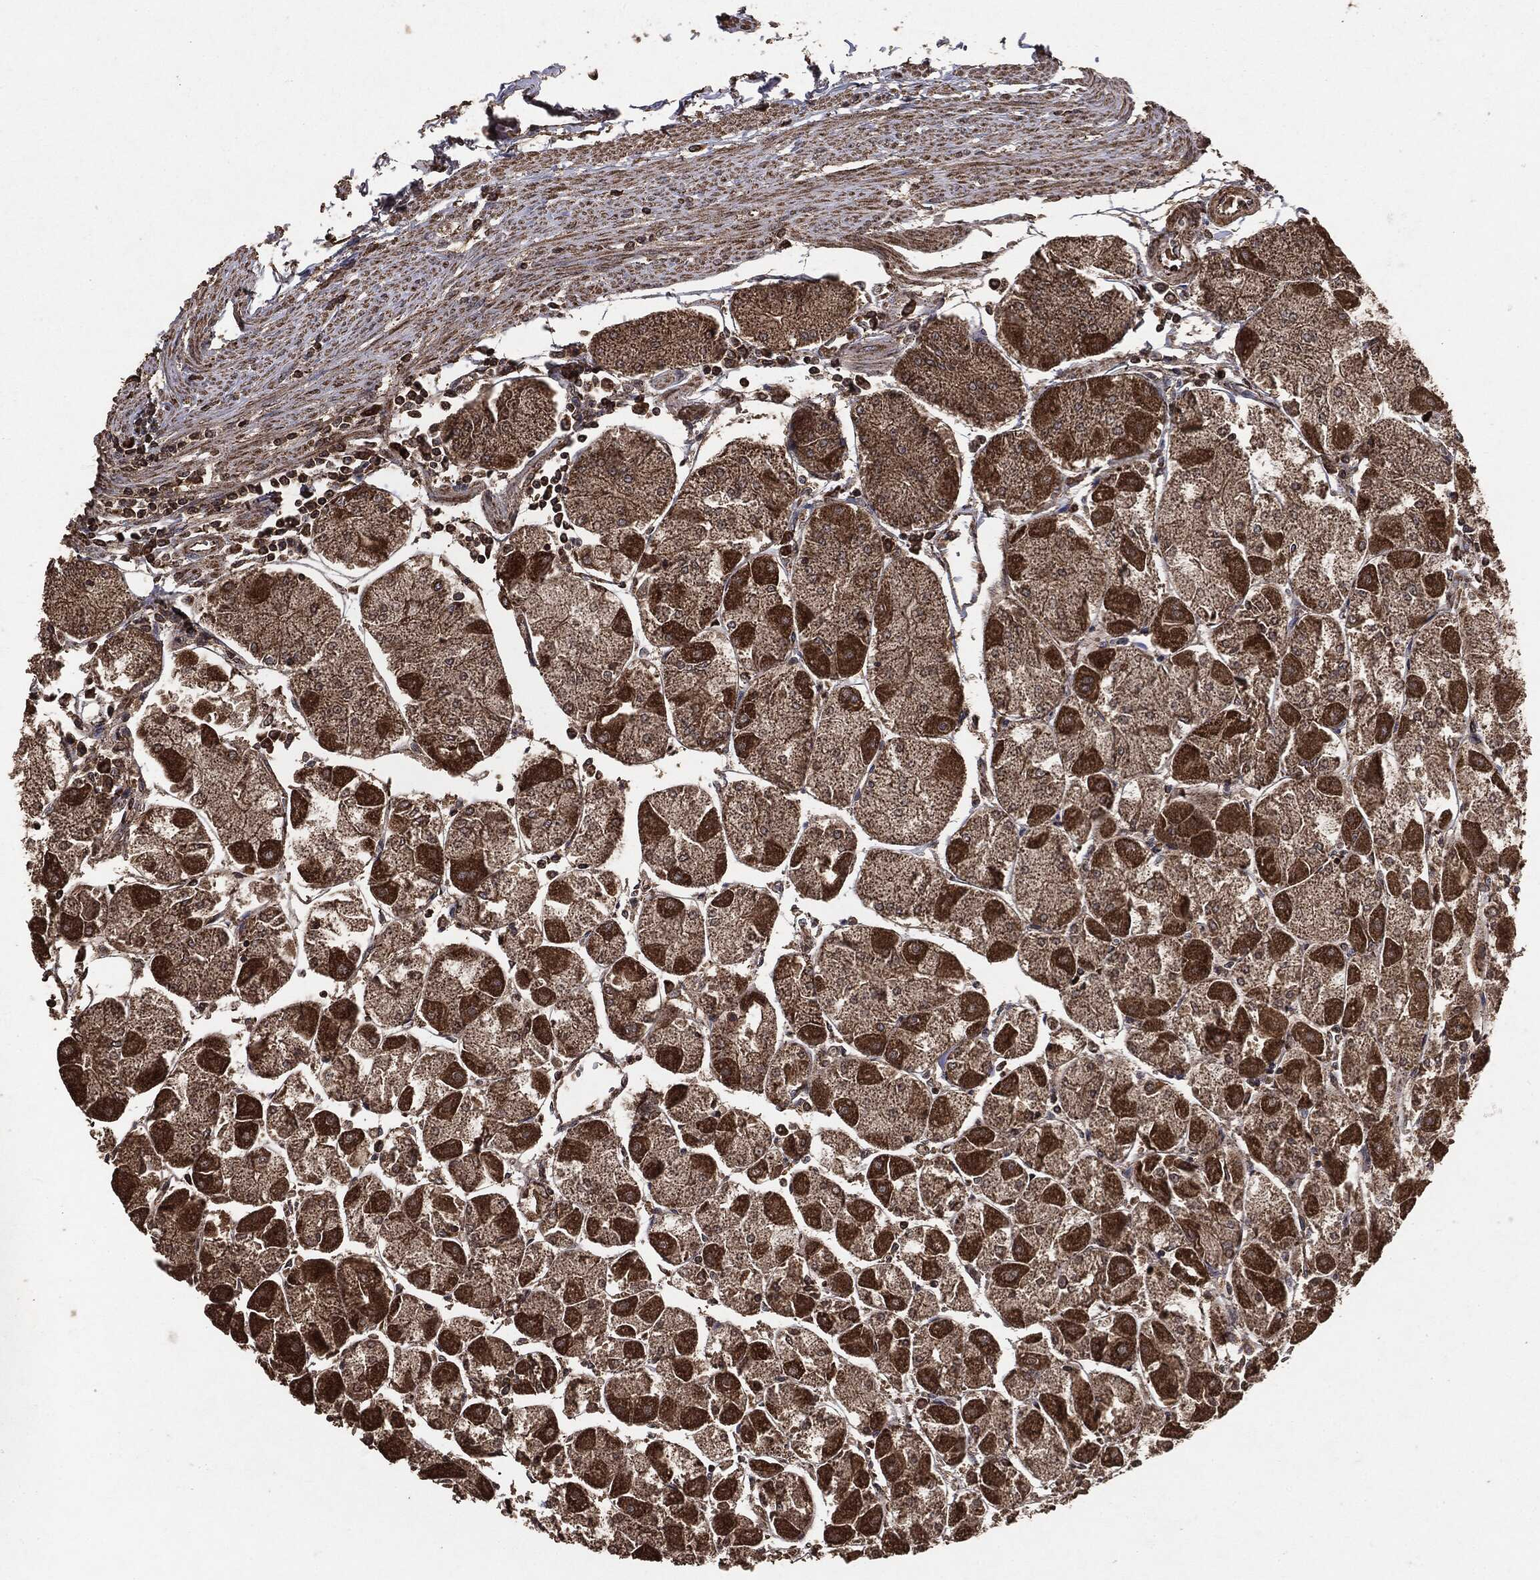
{"staining": {"intensity": "strong", "quantity": "25%-75%", "location": "cytoplasmic/membranous"}, "tissue": "stomach", "cell_type": "Glandular cells", "image_type": "normal", "snomed": [{"axis": "morphology", "description": "Normal tissue, NOS"}, {"axis": "topography", "description": "Stomach"}], "caption": "There is high levels of strong cytoplasmic/membranous staining in glandular cells of benign stomach, as demonstrated by immunohistochemical staining (brown color).", "gene": "MTOR", "patient": {"sex": "male", "age": 70}}